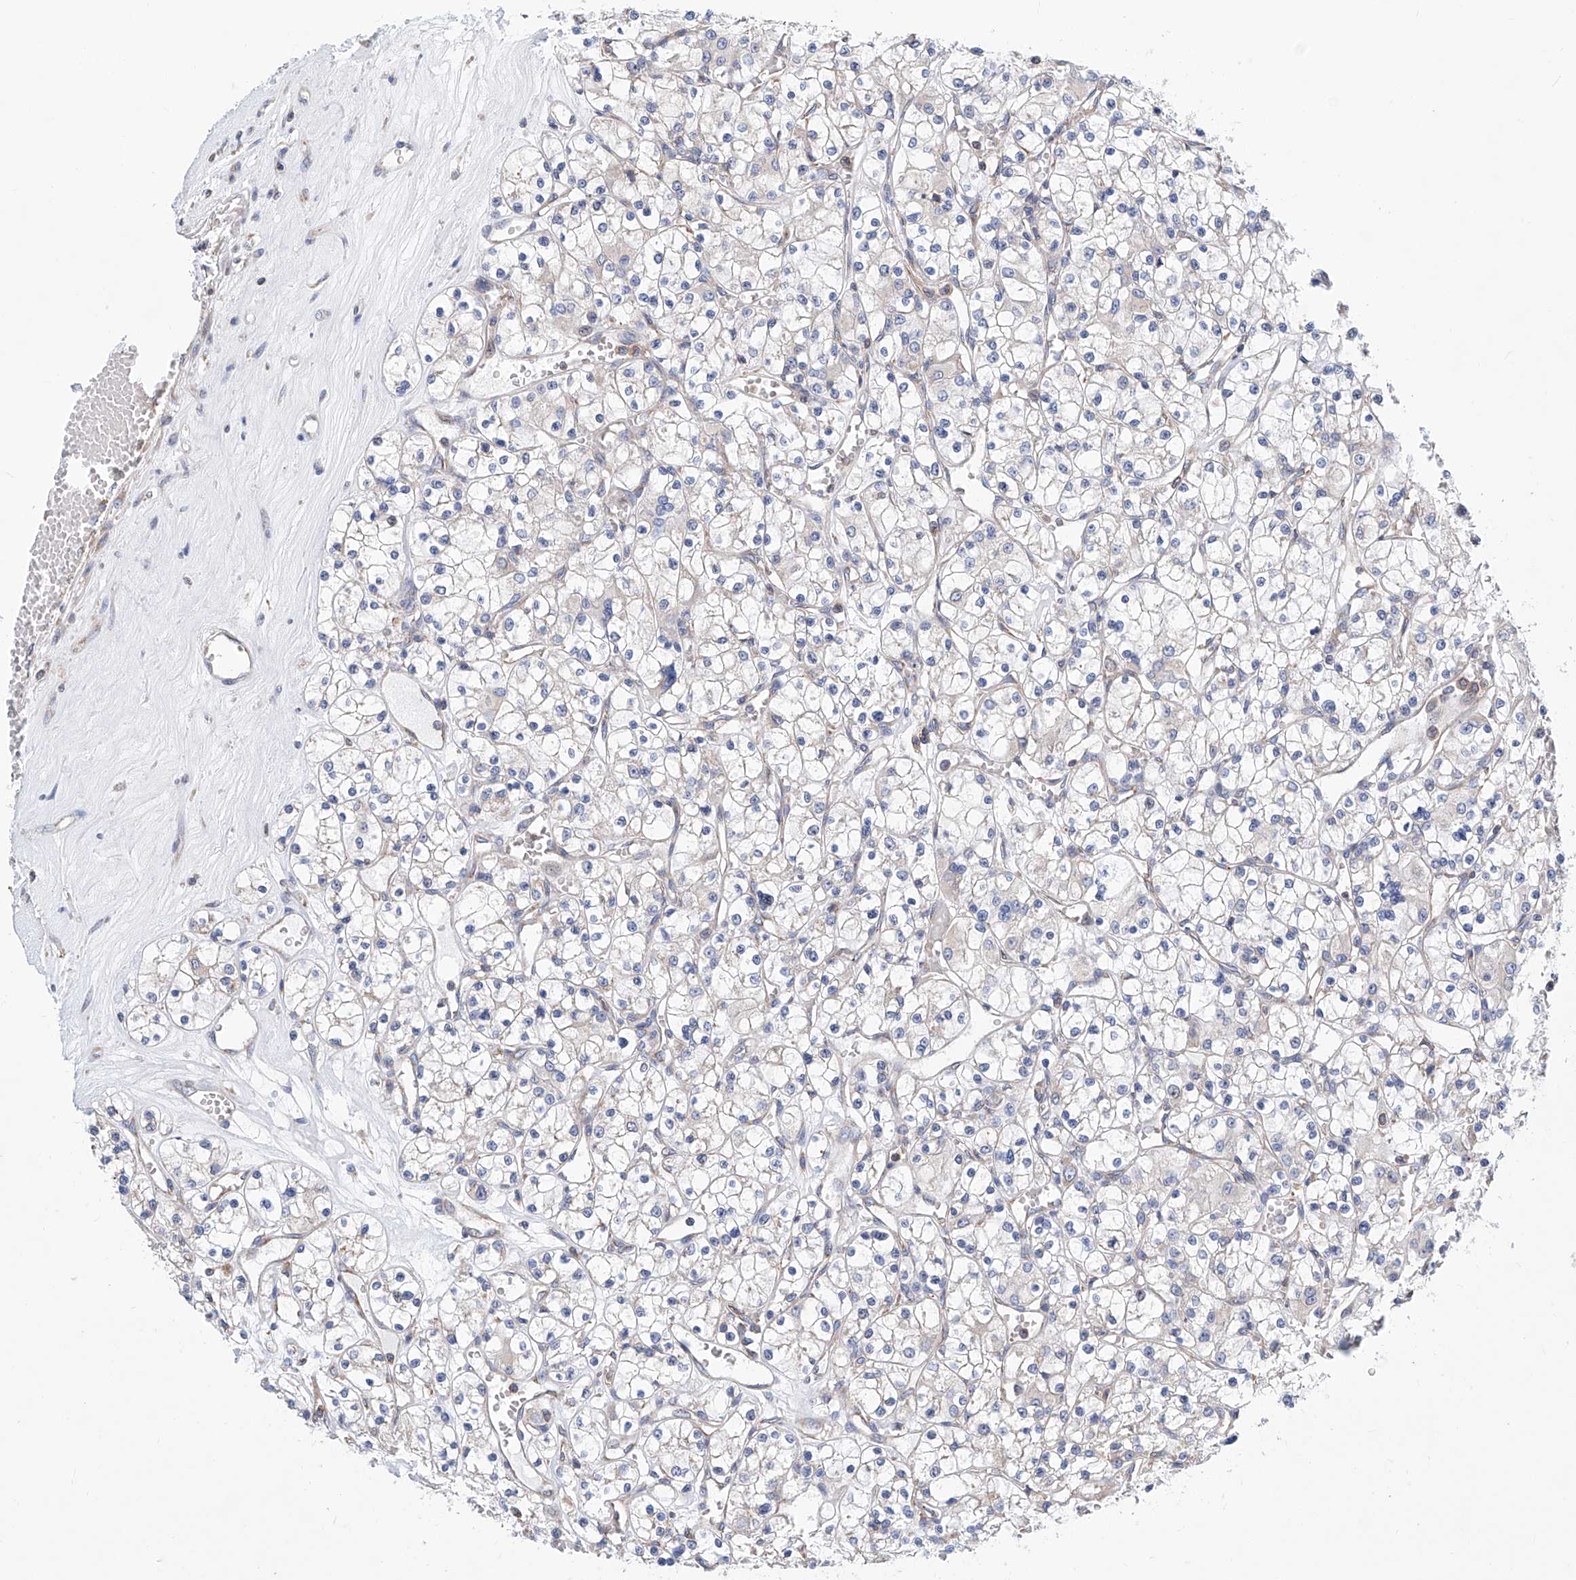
{"staining": {"intensity": "negative", "quantity": "none", "location": "none"}, "tissue": "renal cancer", "cell_type": "Tumor cells", "image_type": "cancer", "snomed": [{"axis": "morphology", "description": "Adenocarcinoma, NOS"}, {"axis": "topography", "description": "Kidney"}], "caption": "Tumor cells are negative for protein expression in human renal cancer. Brightfield microscopy of immunohistochemistry stained with DAB (3,3'-diaminobenzidine) (brown) and hematoxylin (blue), captured at high magnification.", "gene": "MAD2L1", "patient": {"sex": "female", "age": 59}}